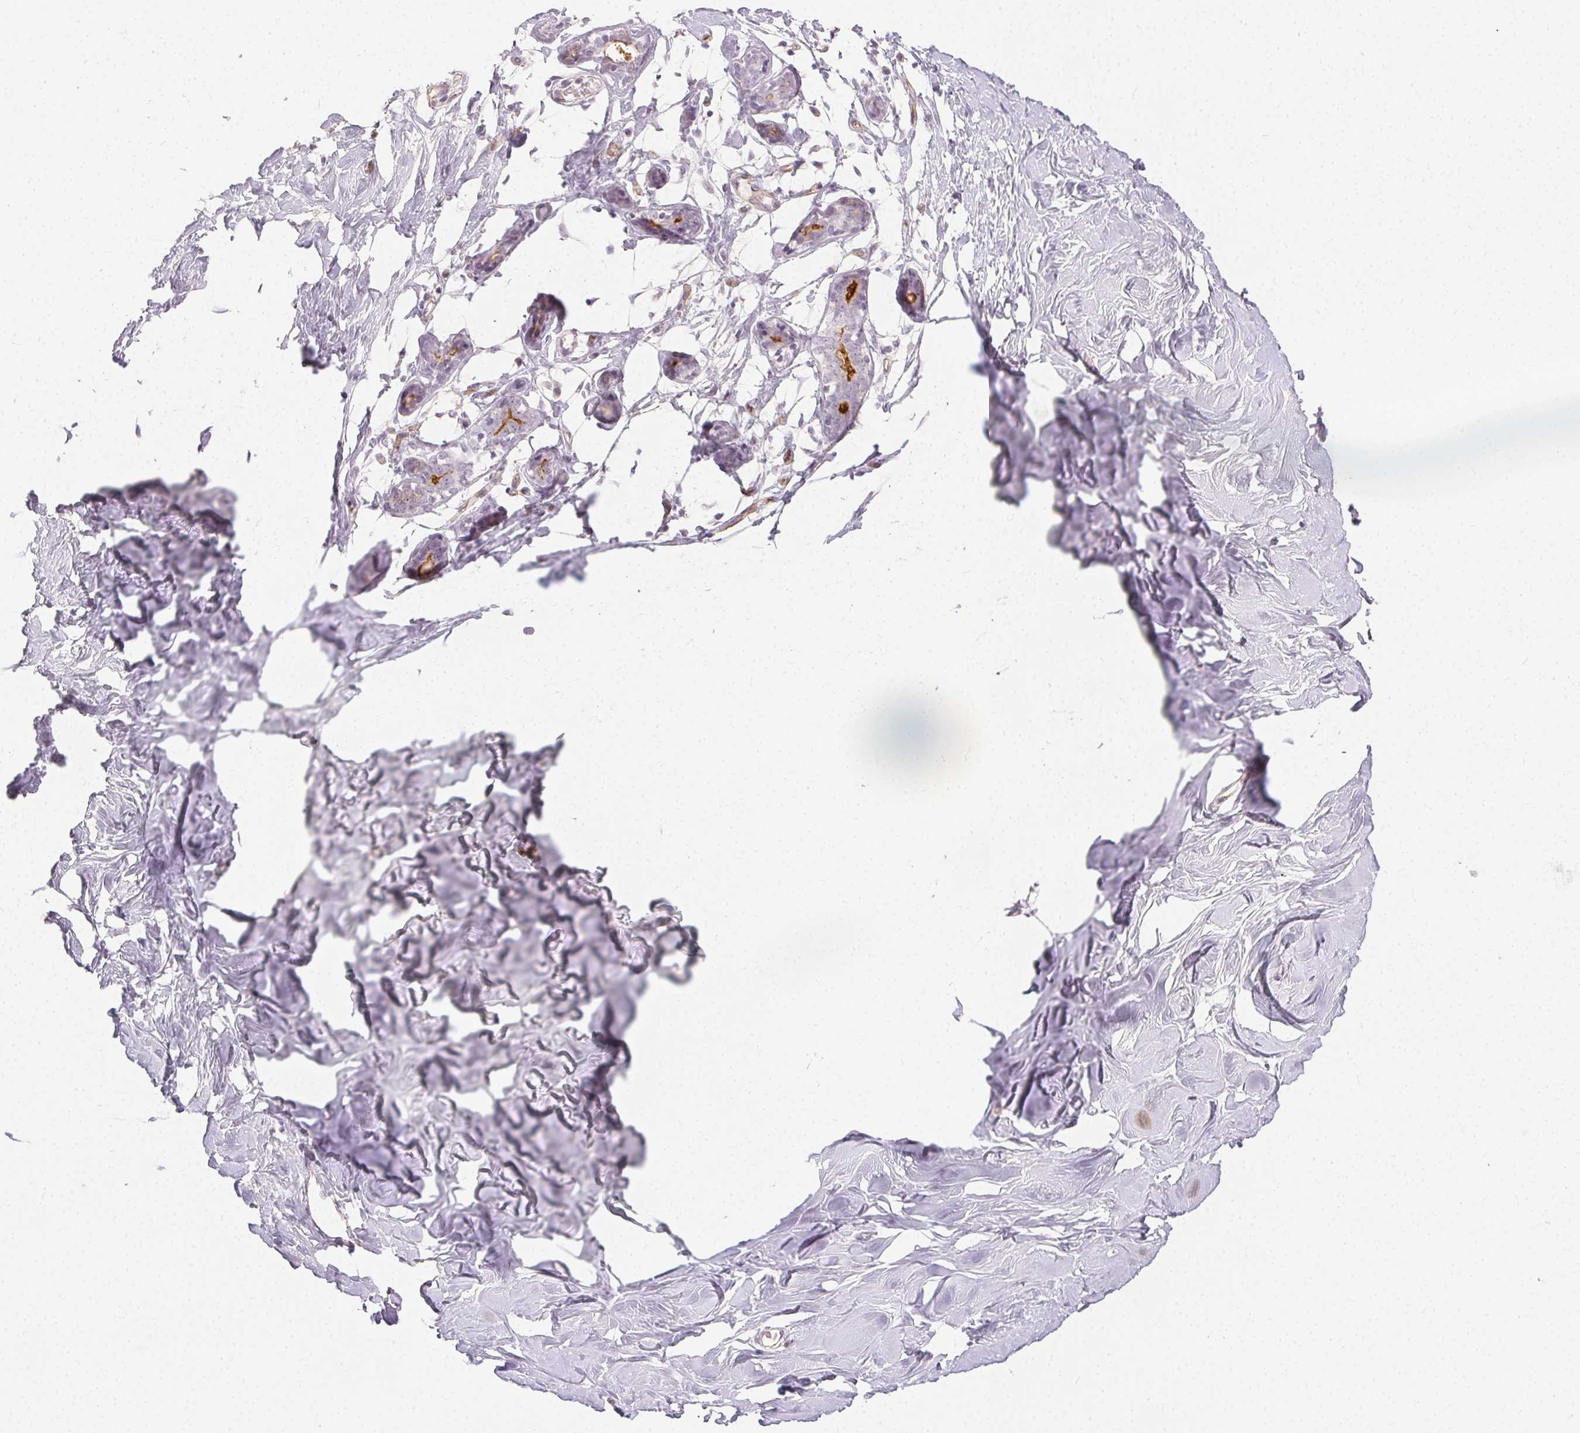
{"staining": {"intensity": "negative", "quantity": "none", "location": "none"}, "tissue": "breast", "cell_type": "Adipocytes", "image_type": "normal", "snomed": [{"axis": "morphology", "description": "Normal tissue, NOS"}, {"axis": "topography", "description": "Breast"}], "caption": "Micrograph shows no protein staining in adipocytes of benign breast. (Stains: DAB IHC with hematoxylin counter stain, Microscopy: brightfield microscopy at high magnification).", "gene": "PODXL", "patient": {"sex": "female", "age": 27}}